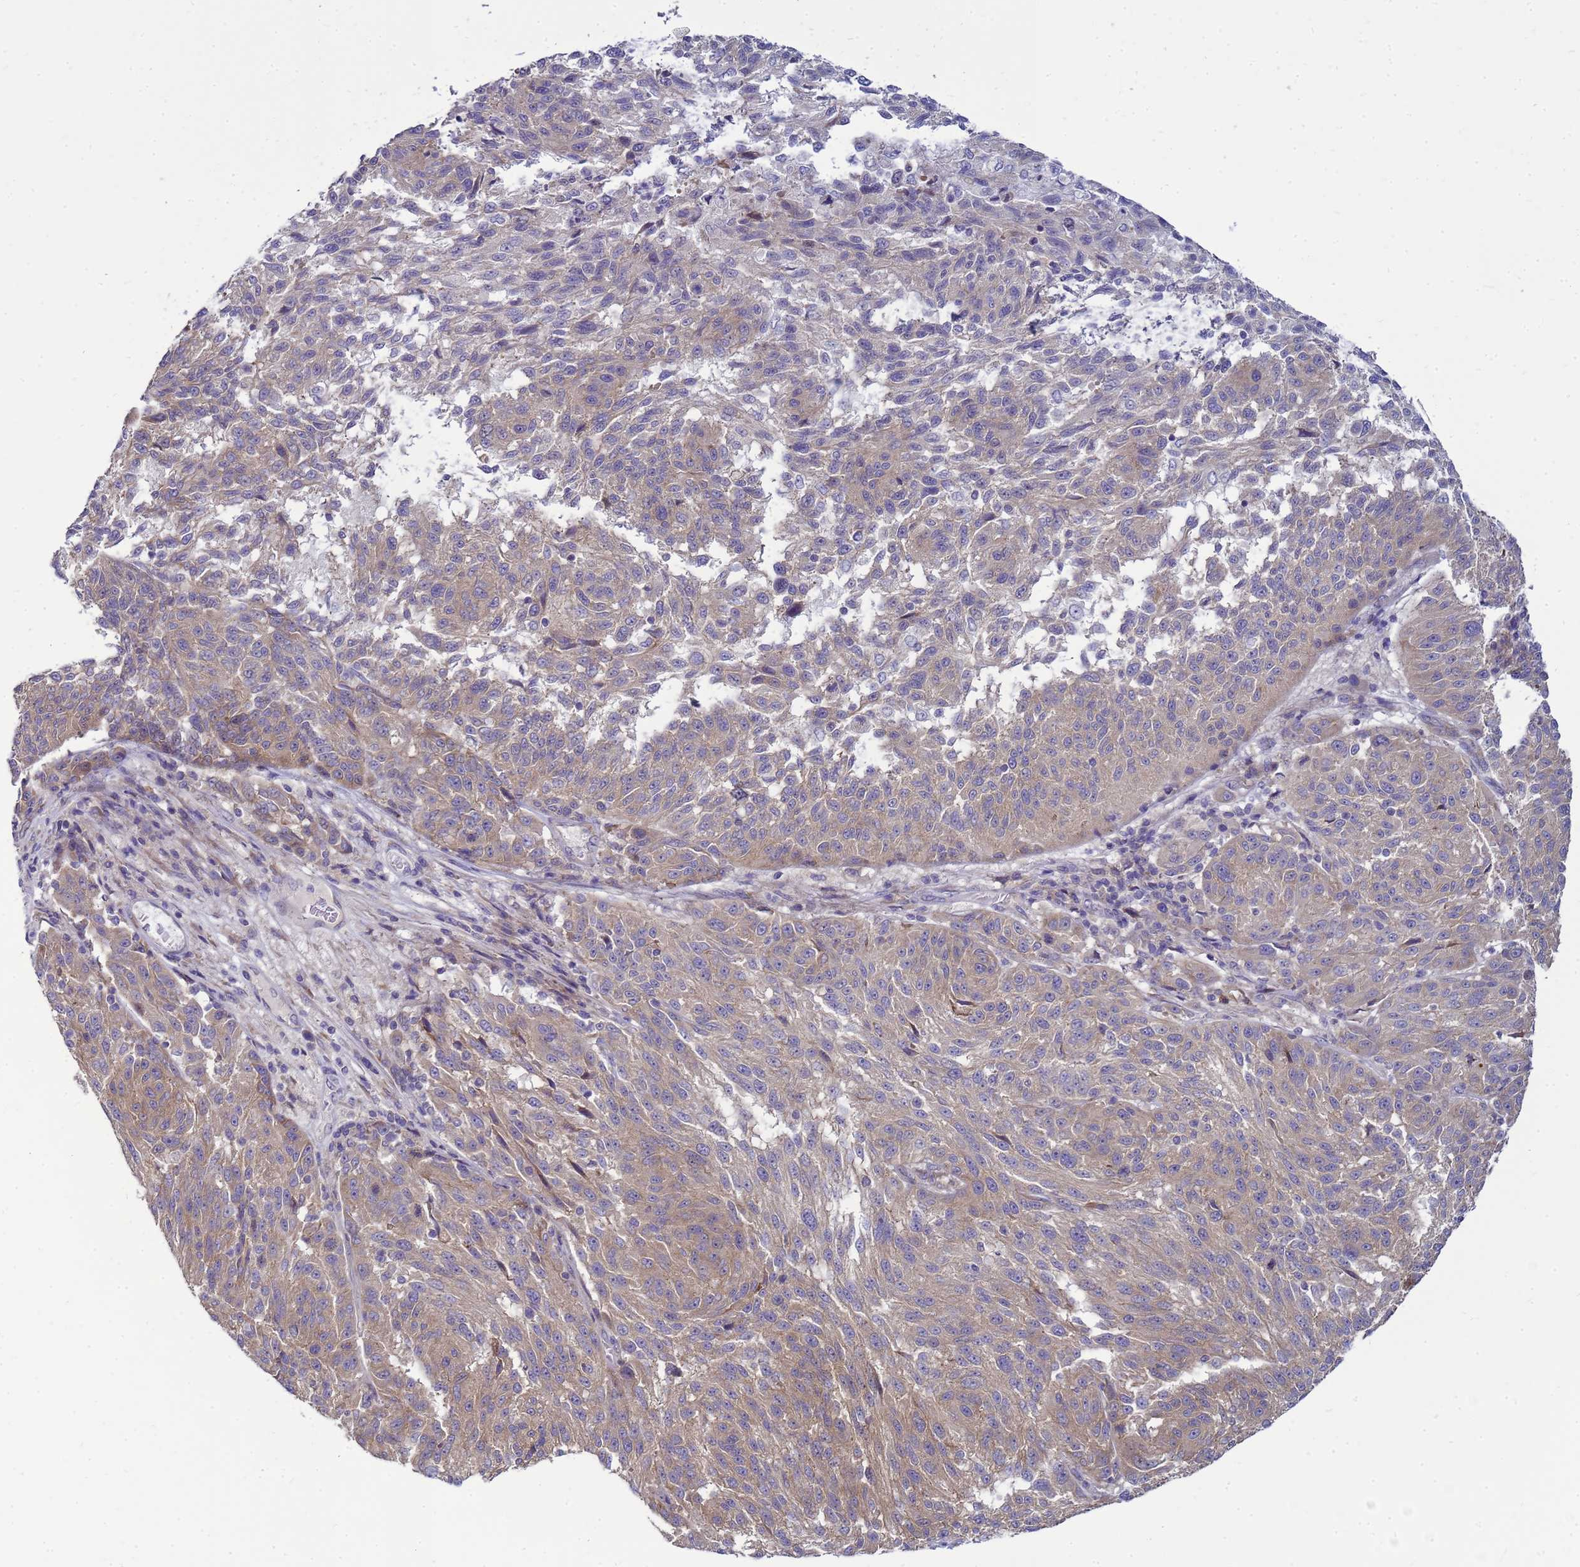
{"staining": {"intensity": "weak", "quantity": ">75%", "location": "cytoplasmic/membranous"}, "tissue": "melanoma", "cell_type": "Tumor cells", "image_type": "cancer", "snomed": [{"axis": "morphology", "description": "Malignant melanoma, NOS"}, {"axis": "topography", "description": "Skin"}], "caption": "DAB (3,3'-diaminobenzidine) immunohistochemical staining of human melanoma exhibits weak cytoplasmic/membranous protein staining in approximately >75% of tumor cells.", "gene": "MON1B", "patient": {"sex": "male", "age": 53}}